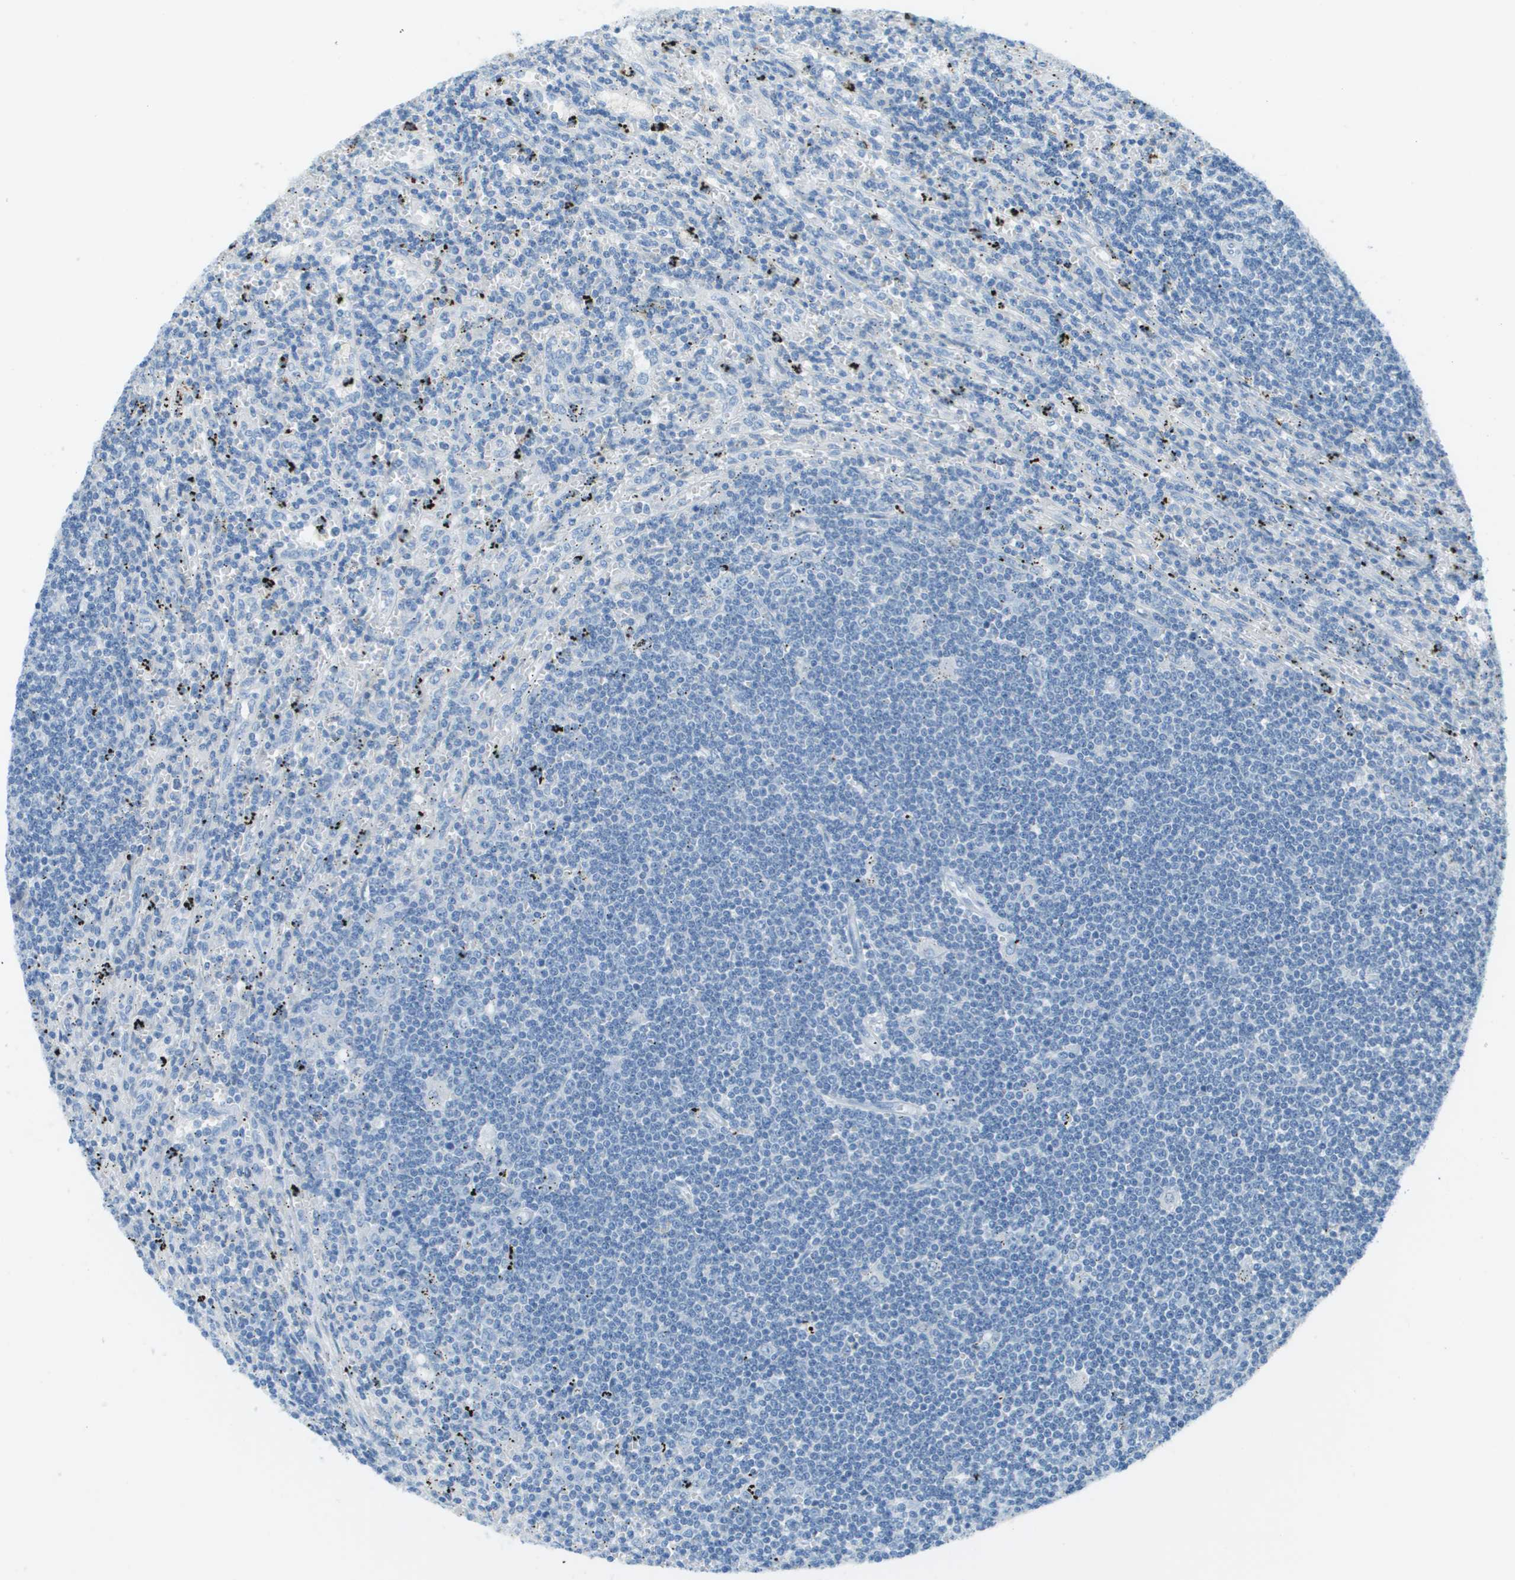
{"staining": {"intensity": "negative", "quantity": "none", "location": "none"}, "tissue": "lymphoma", "cell_type": "Tumor cells", "image_type": "cancer", "snomed": [{"axis": "morphology", "description": "Malignant lymphoma, non-Hodgkin's type, Low grade"}, {"axis": "topography", "description": "Spleen"}], "caption": "Histopathology image shows no protein staining in tumor cells of malignant lymphoma, non-Hodgkin's type (low-grade) tissue.", "gene": "DCN", "patient": {"sex": "male", "age": 76}}